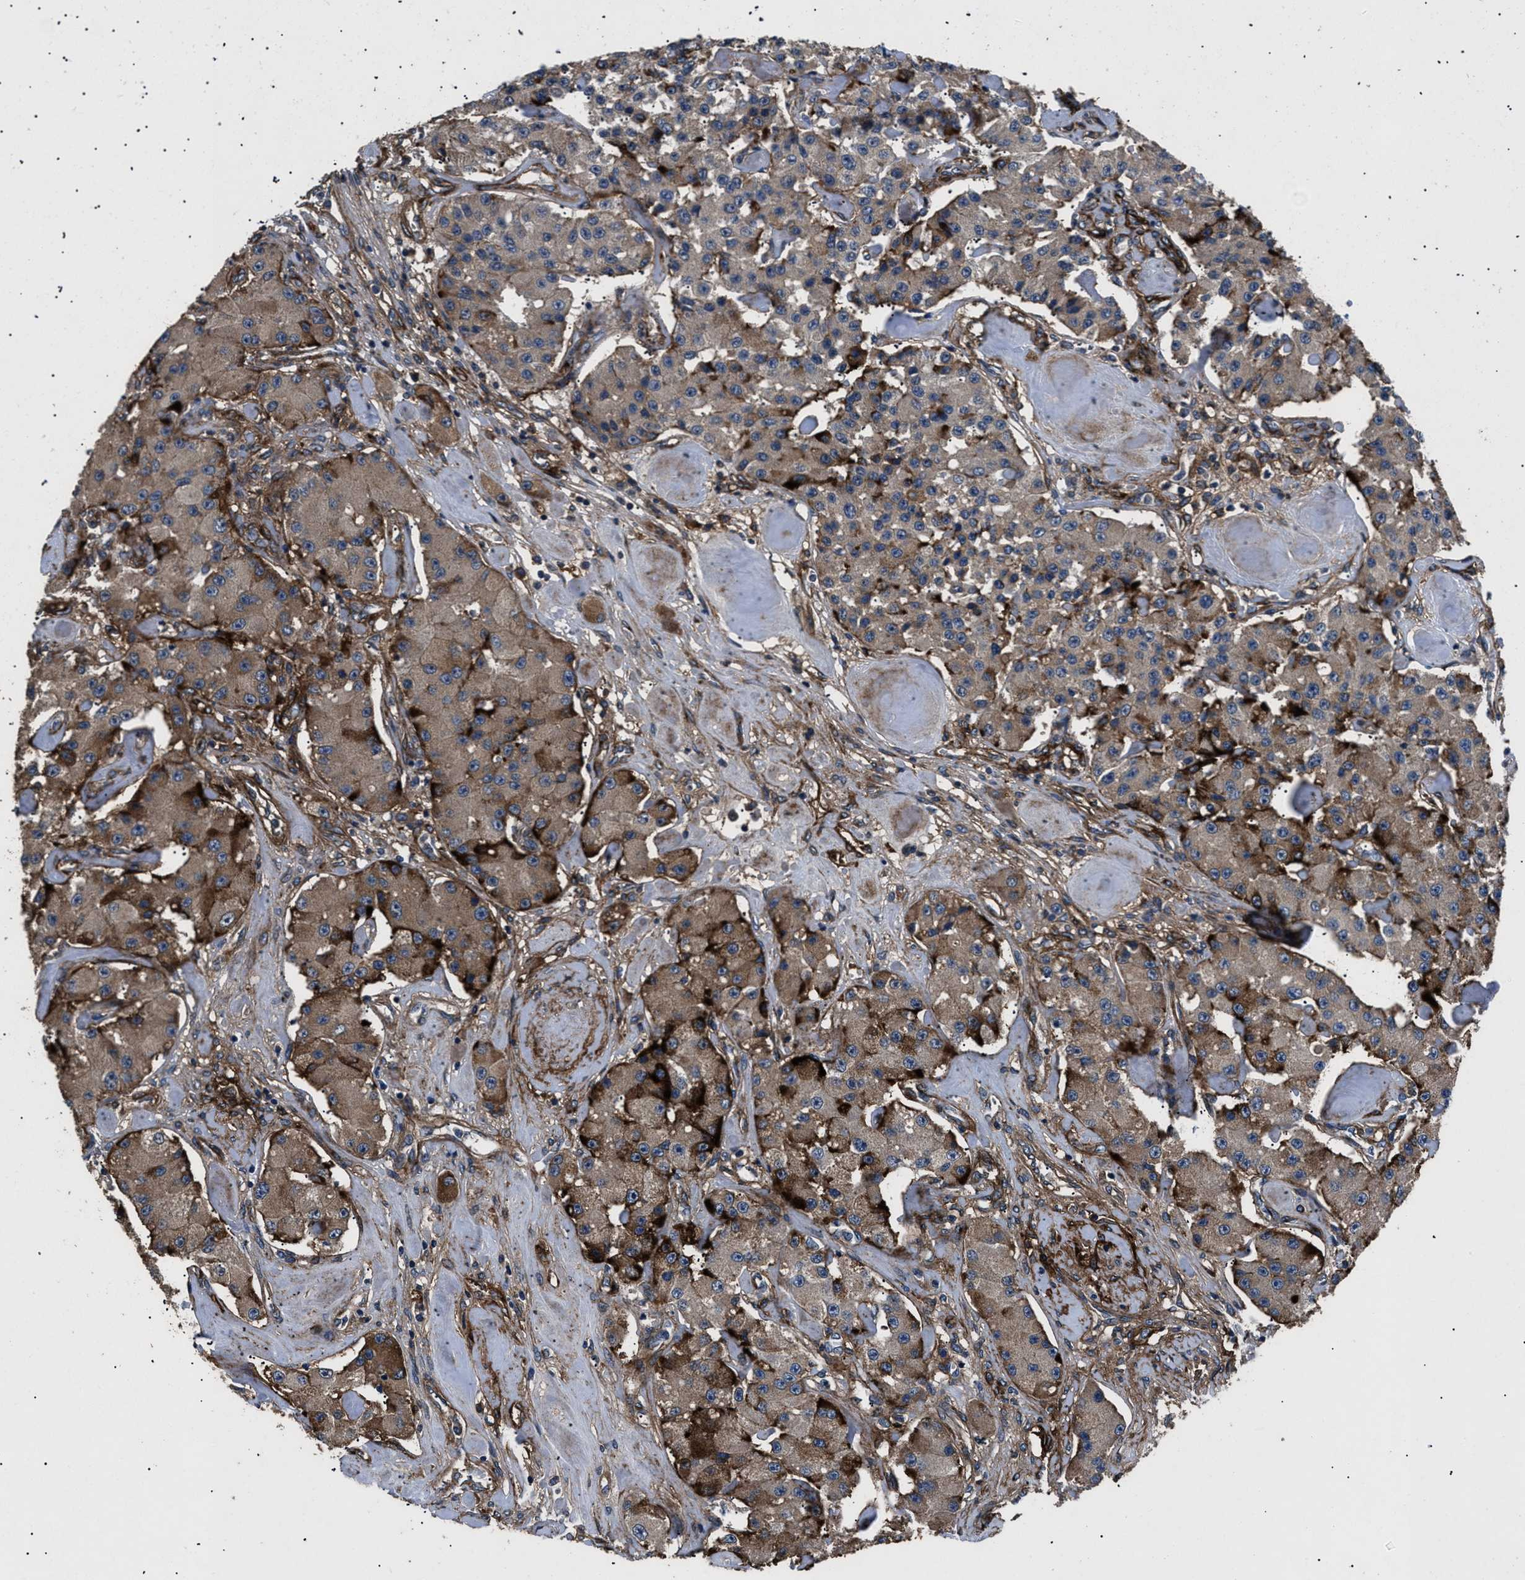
{"staining": {"intensity": "moderate", "quantity": ">75%", "location": "cytoplasmic/membranous"}, "tissue": "carcinoid", "cell_type": "Tumor cells", "image_type": "cancer", "snomed": [{"axis": "morphology", "description": "Carcinoid, malignant, NOS"}, {"axis": "topography", "description": "Pancreas"}], "caption": "Human carcinoid stained with a brown dye demonstrates moderate cytoplasmic/membranous positive expression in about >75% of tumor cells.", "gene": "CD276", "patient": {"sex": "male", "age": 41}}